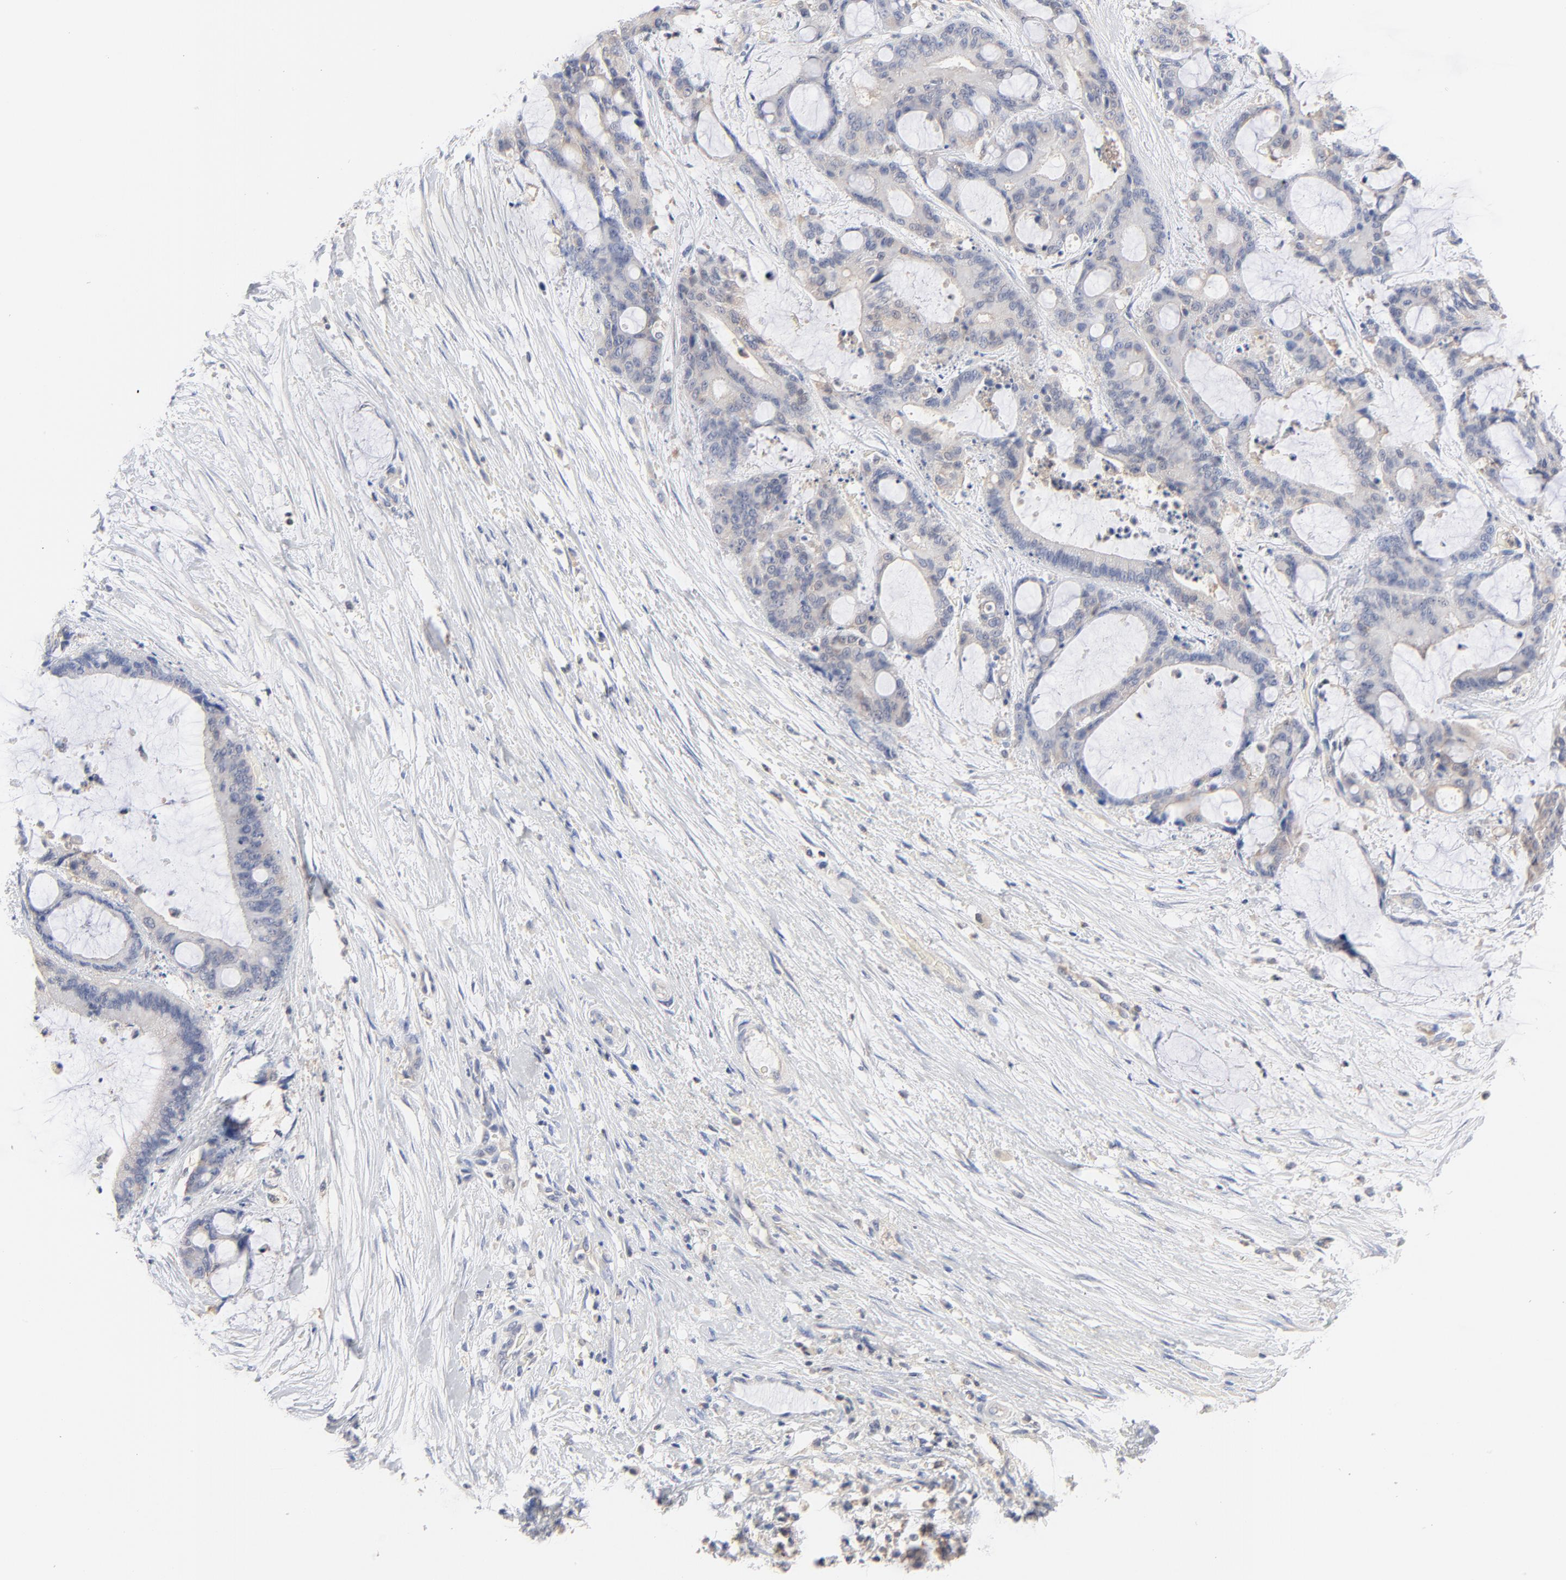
{"staining": {"intensity": "negative", "quantity": "none", "location": "none"}, "tissue": "liver cancer", "cell_type": "Tumor cells", "image_type": "cancer", "snomed": [{"axis": "morphology", "description": "Cholangiocarcinoma"}, {"axis": "topography", "description": "Liver"}], "caption": "Cholangiocarcinoma (liver) stained for a protein using immunohistochemistry (IHC) shows no staining tumor cells.", "gene": "CAB39L", "patient": {"sex": "female", "age": 73}}